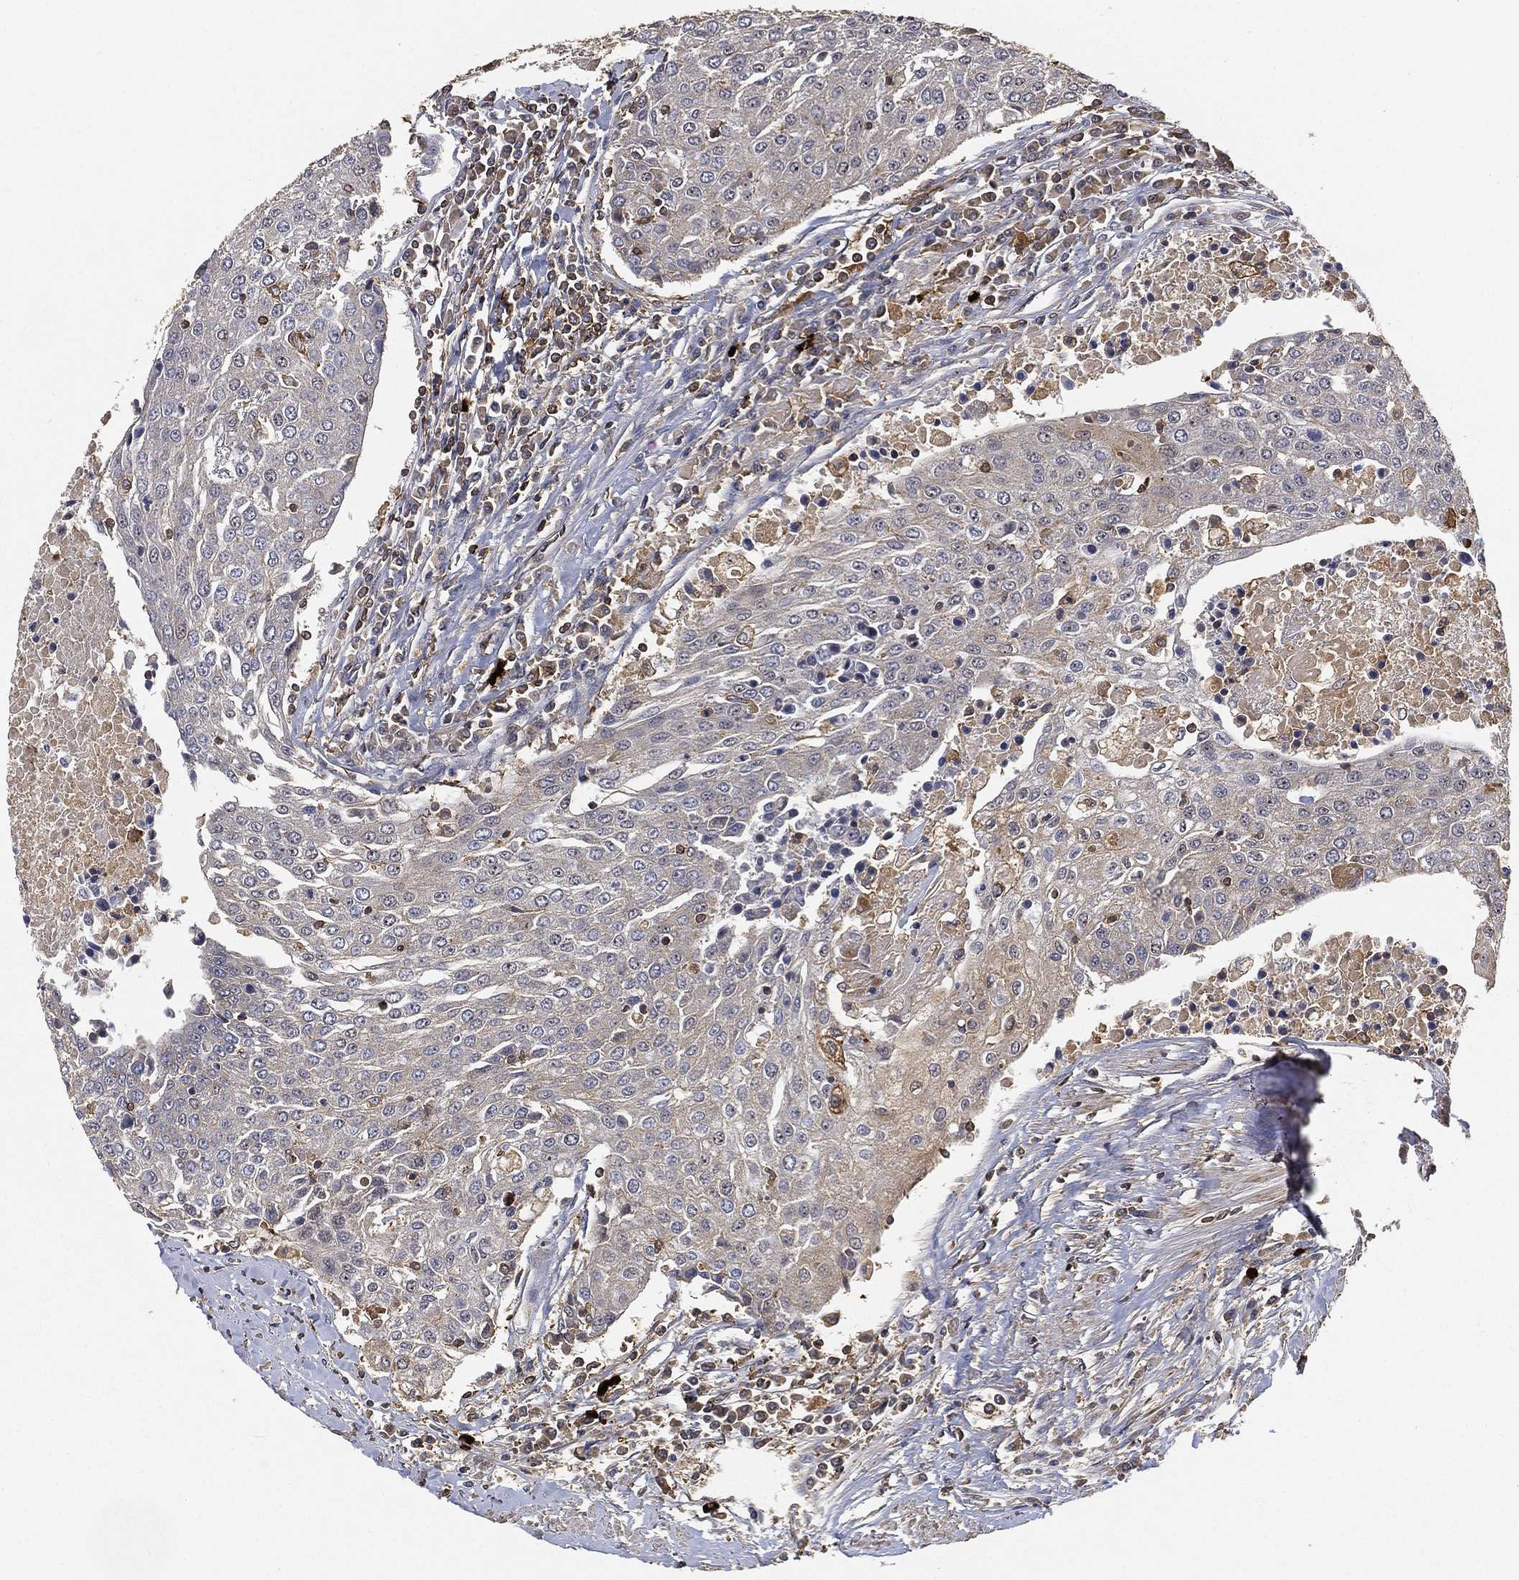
{"staining": {"intensity": "negative", "quantity": "none", "location": "none"}, "tissue": "urothelial cancer", "cell_type": "Tumor cells", "image_type": "cancer", "snomed": [{"axis": "morphology", "description": "Urothelial carcinoma, High grade"}, {"axis": "topography", "description": "Urinary bladder"}], "caption": "Immunohistochemical staining of urothelial cancer exhibits no significant expression in tumor cells.", "gene": "CRYL1", "patient": {"sex": "female", "age": 85}}